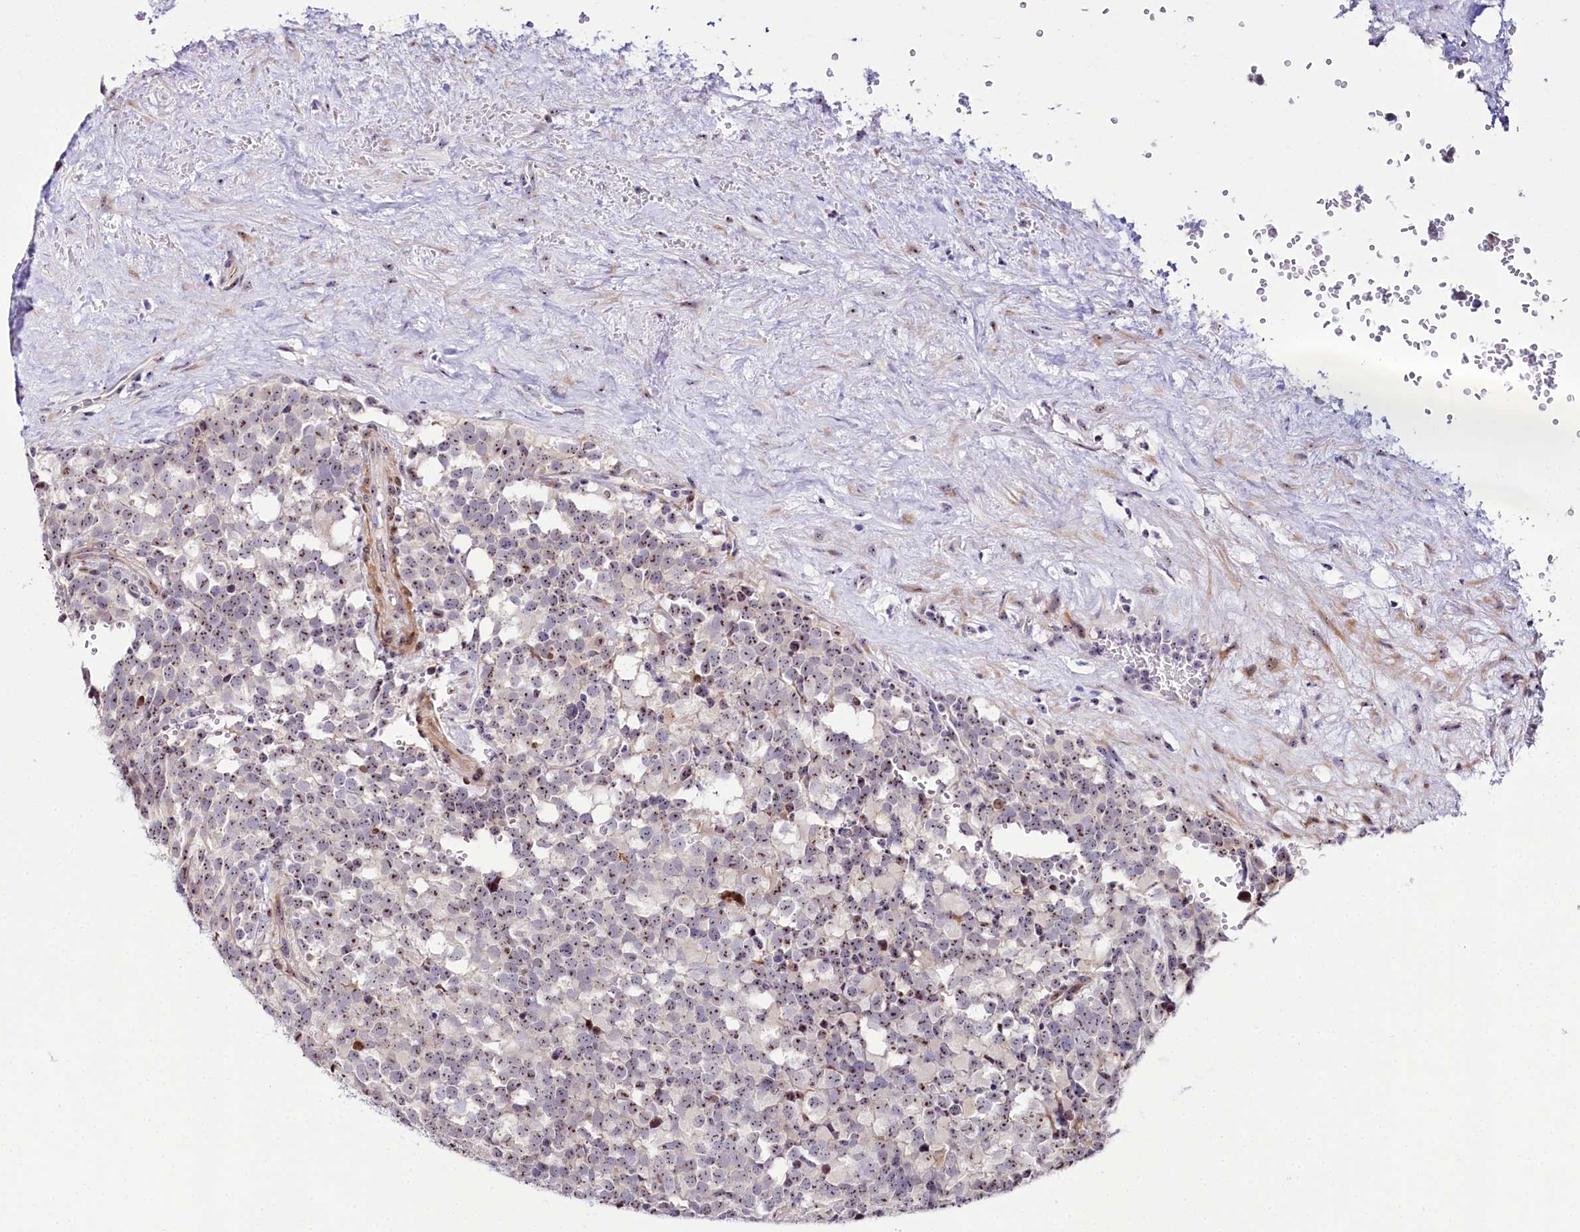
{"staining": {"intensity": "weak", "quantity": ">75%", "location": "nuclear"}, "tissue": "testis cancer", "cell_type": "Tumor cells", "image_type": "cancer", "snomed": [{"axis": "morphology", "description": "Seminoma, NOS"}, {"axis": "topography", "description": "Testis"}], "caption": "Immunohistochemistry (DAB) staining of human seminoma (testis) displays weak nuclear protein staining in approximately >75% of tumor cells.", "gene": "TCOF1", "patient": {"sex": "male", "age": 71}}